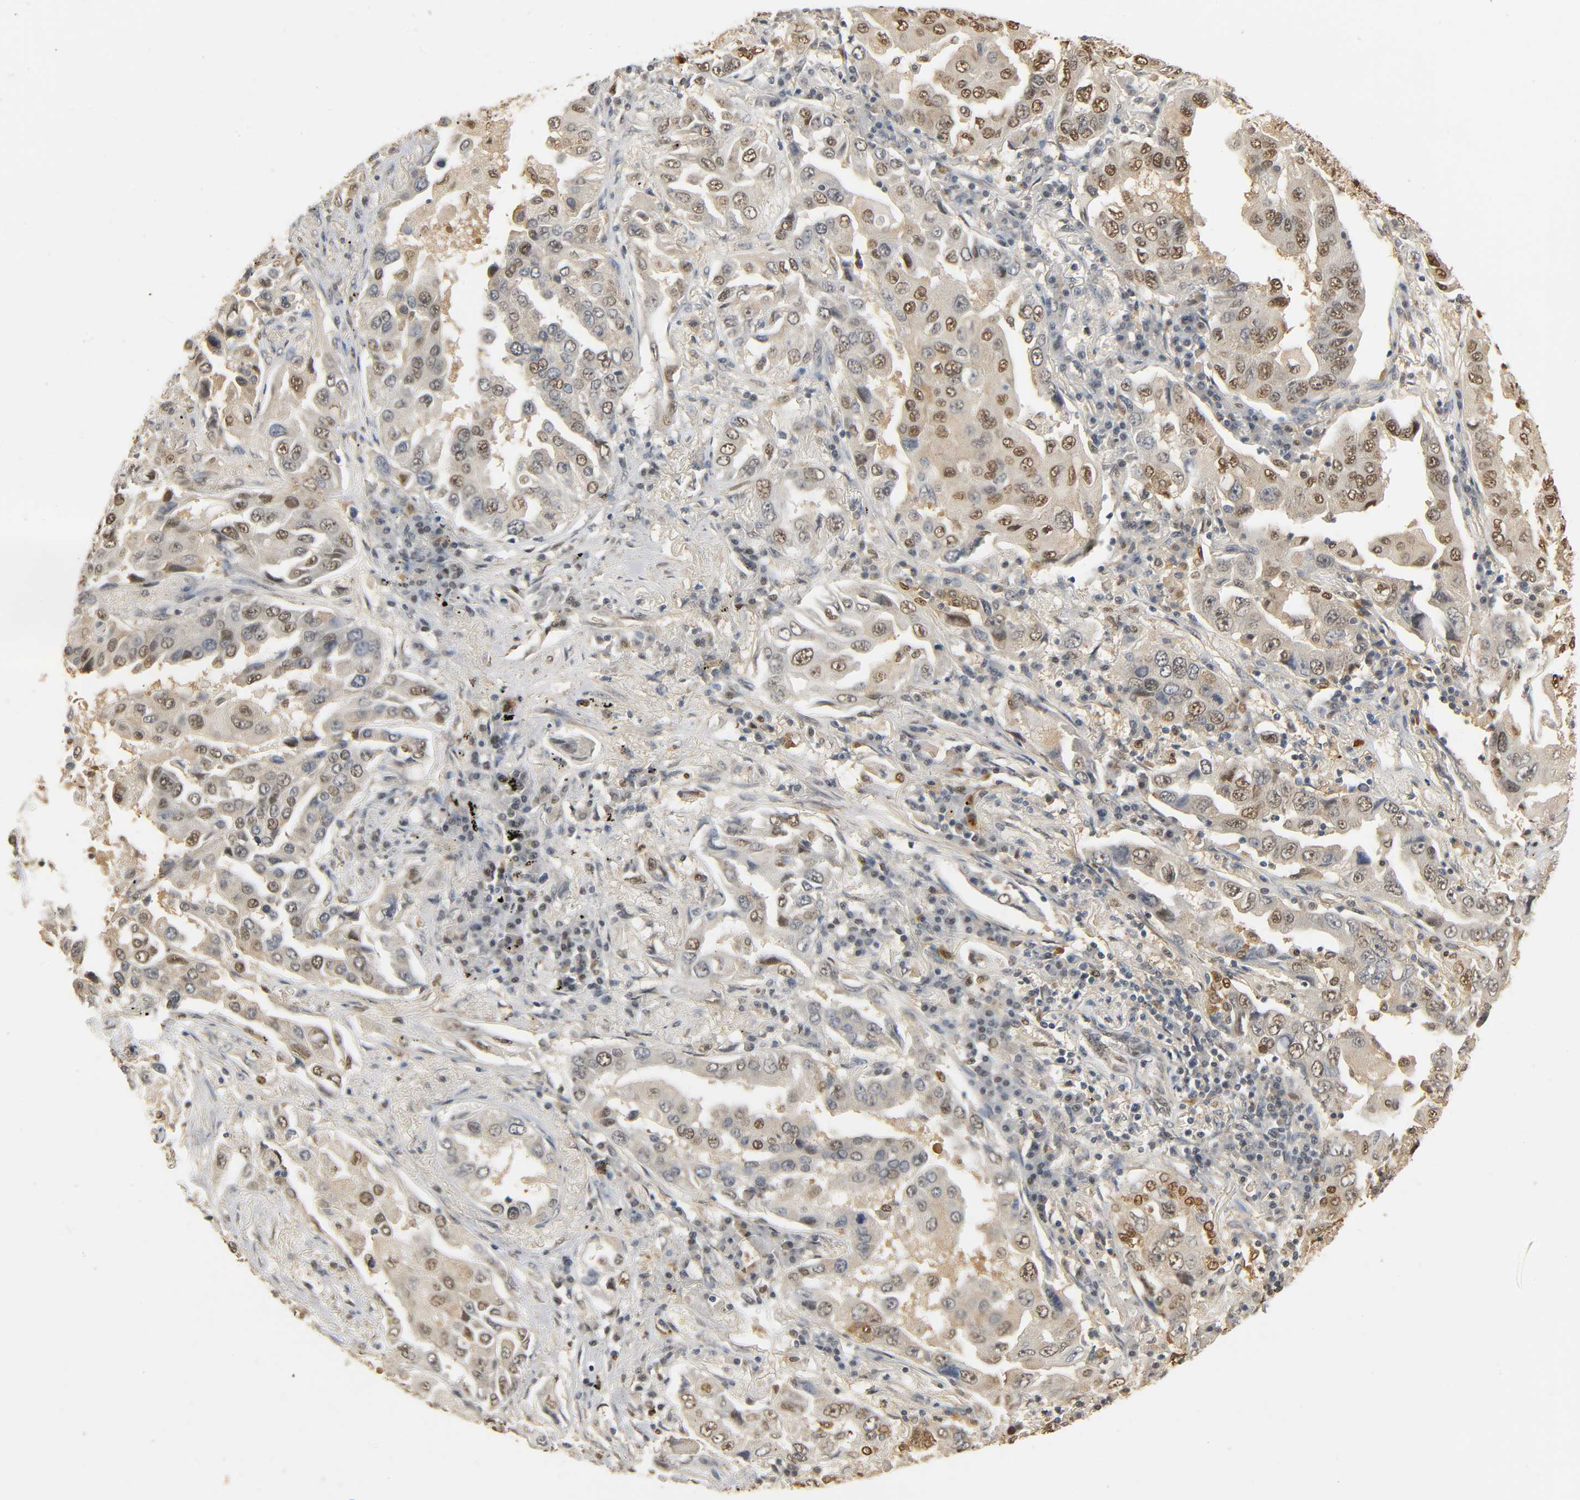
{"staining": {"intensity": "moderate", "quantity": ">75%", "location": "cytoplasmic/membranous,nuclear"}, "tissue": "lung cancer", "cell_type": "Tumor cells", "image_type": "cancer", "snomed": [{"axis": "morphology", "description": "Adenocarcinoma, NOS"}, {"axis": "topography", "description": "Lung"}], "caption": "Protein positivity by IHC exhibits moderate cytoplasmic/membranous and nuclear expression in about >75% of tumor cells in adenocarcinoma (lung).", "gene": "ZFPM2", "patient": {"sex": "female", "age": 65}}